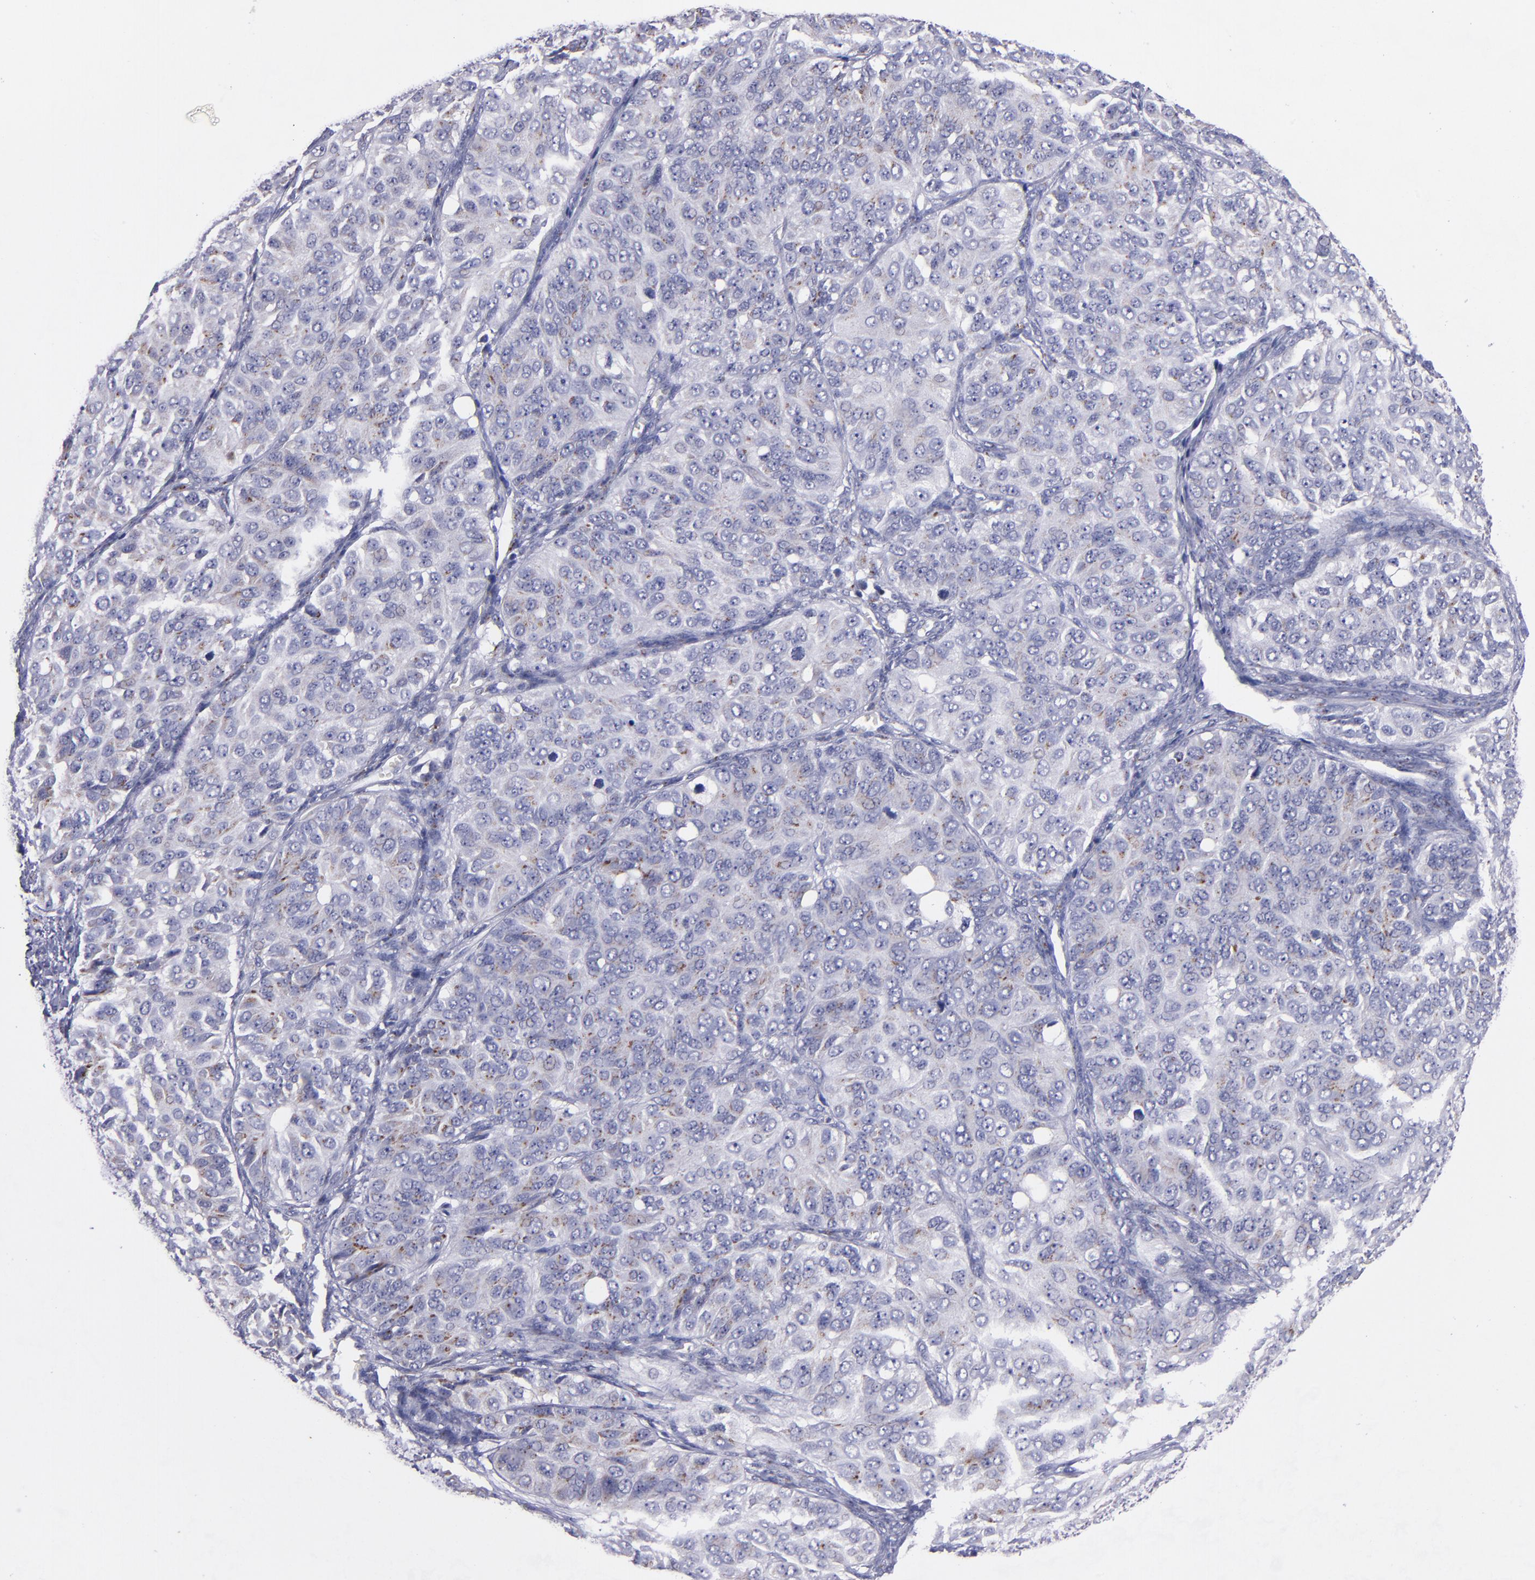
{"staining": {"intensity": "moderate", "quantity": ">75%", "location": "cytoplasmic/membranous"}, "tissue": "ovarian cancer", "cell_type": "Tumor cells", "image_type": "cancer", "snomed": [{"axis": "morphology", "description": "Carcinoma, endometroid"}, {"axis": "topography", "description": "Ovary"}], "caption": "Tumor cells show moderate cytoplasmic/membranous positivity in approximately >75% of cells in ovarian cancer (endometroid carcinoma).", "gene": "RAB41", "patient": {"sex": "female", "age": 51}}